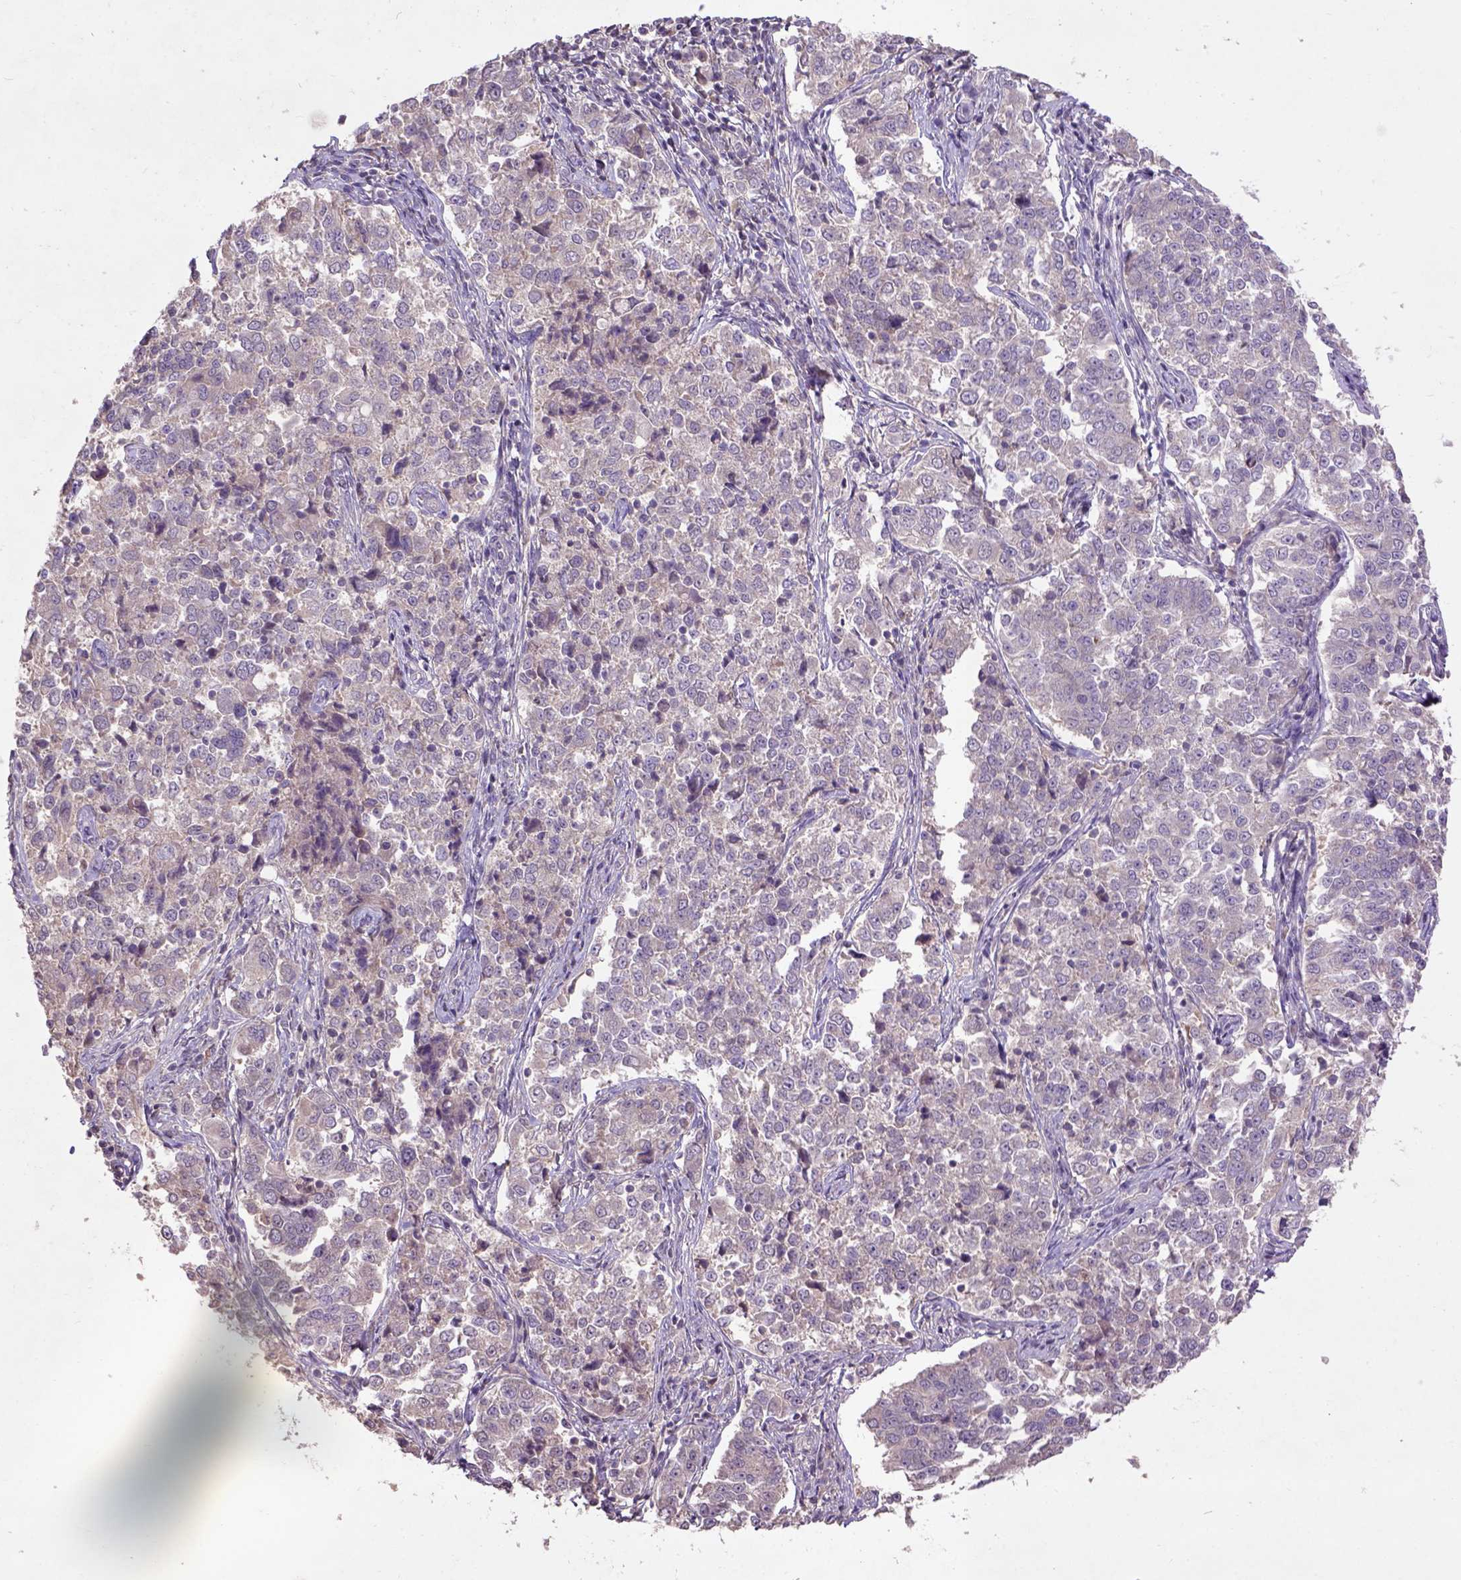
{"staining": {"intensity": "negative", "quantity": "none", "location": "none"}, "tissue": "endometrial cancer", "cell_type": "Tumor cells", "image_type": "cancer", "snomed": [{"axis": "morphology", "description": "Adenocarcinoma, NOS"}, {"axis": "topography", "description": "Endometrium"}], "caption": "IHC histopathology image of neoplastic tissue: human endometrial cancer (adenocarcinoma) stained with DAB (3,3'-diaminobenzidine) demonstrates no significant protein expression in tumor cells.", "gene": "KBTBD8", "patient": {"sex": "female", "age": 43}}